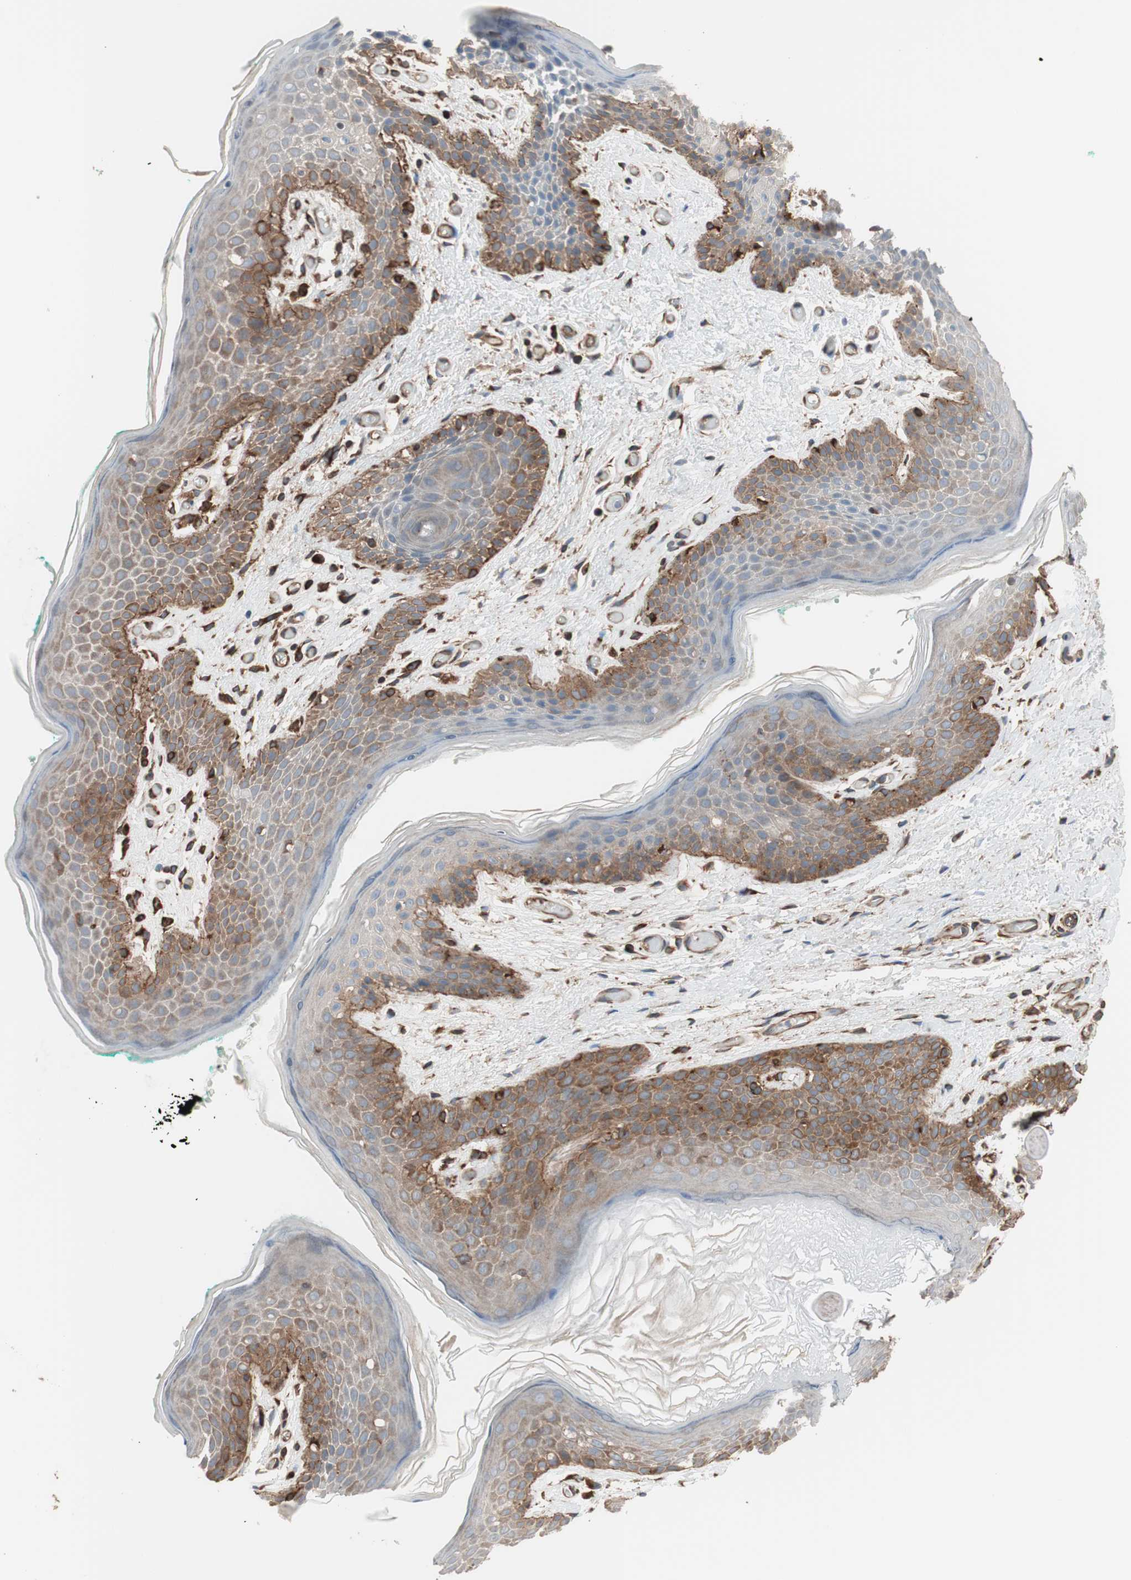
{"staining": {"intensity": "moderate", "quantity": "25%-75%", "location": "cytoplasmic/membranous"}, "tissue": "skin", "cell_type": "Epidermal cells", "image_type": "normal", "snomed": [{"axis": "morphology", "description": "Normal tissue, NOS"}, {"axis": "topography", "description": "Anal"}], "caption": "Protein expression analysis of unremarkable skin shows moderate cytoplasmic/membranous positivity in about 25%-75% of epidermal cells. (DAB (3,3'-diaminobenzidine) IHC with brightfield microscopy, high magnification).", "gene": "GPSM2", "patient": {"sex": "male", "age": 74}}